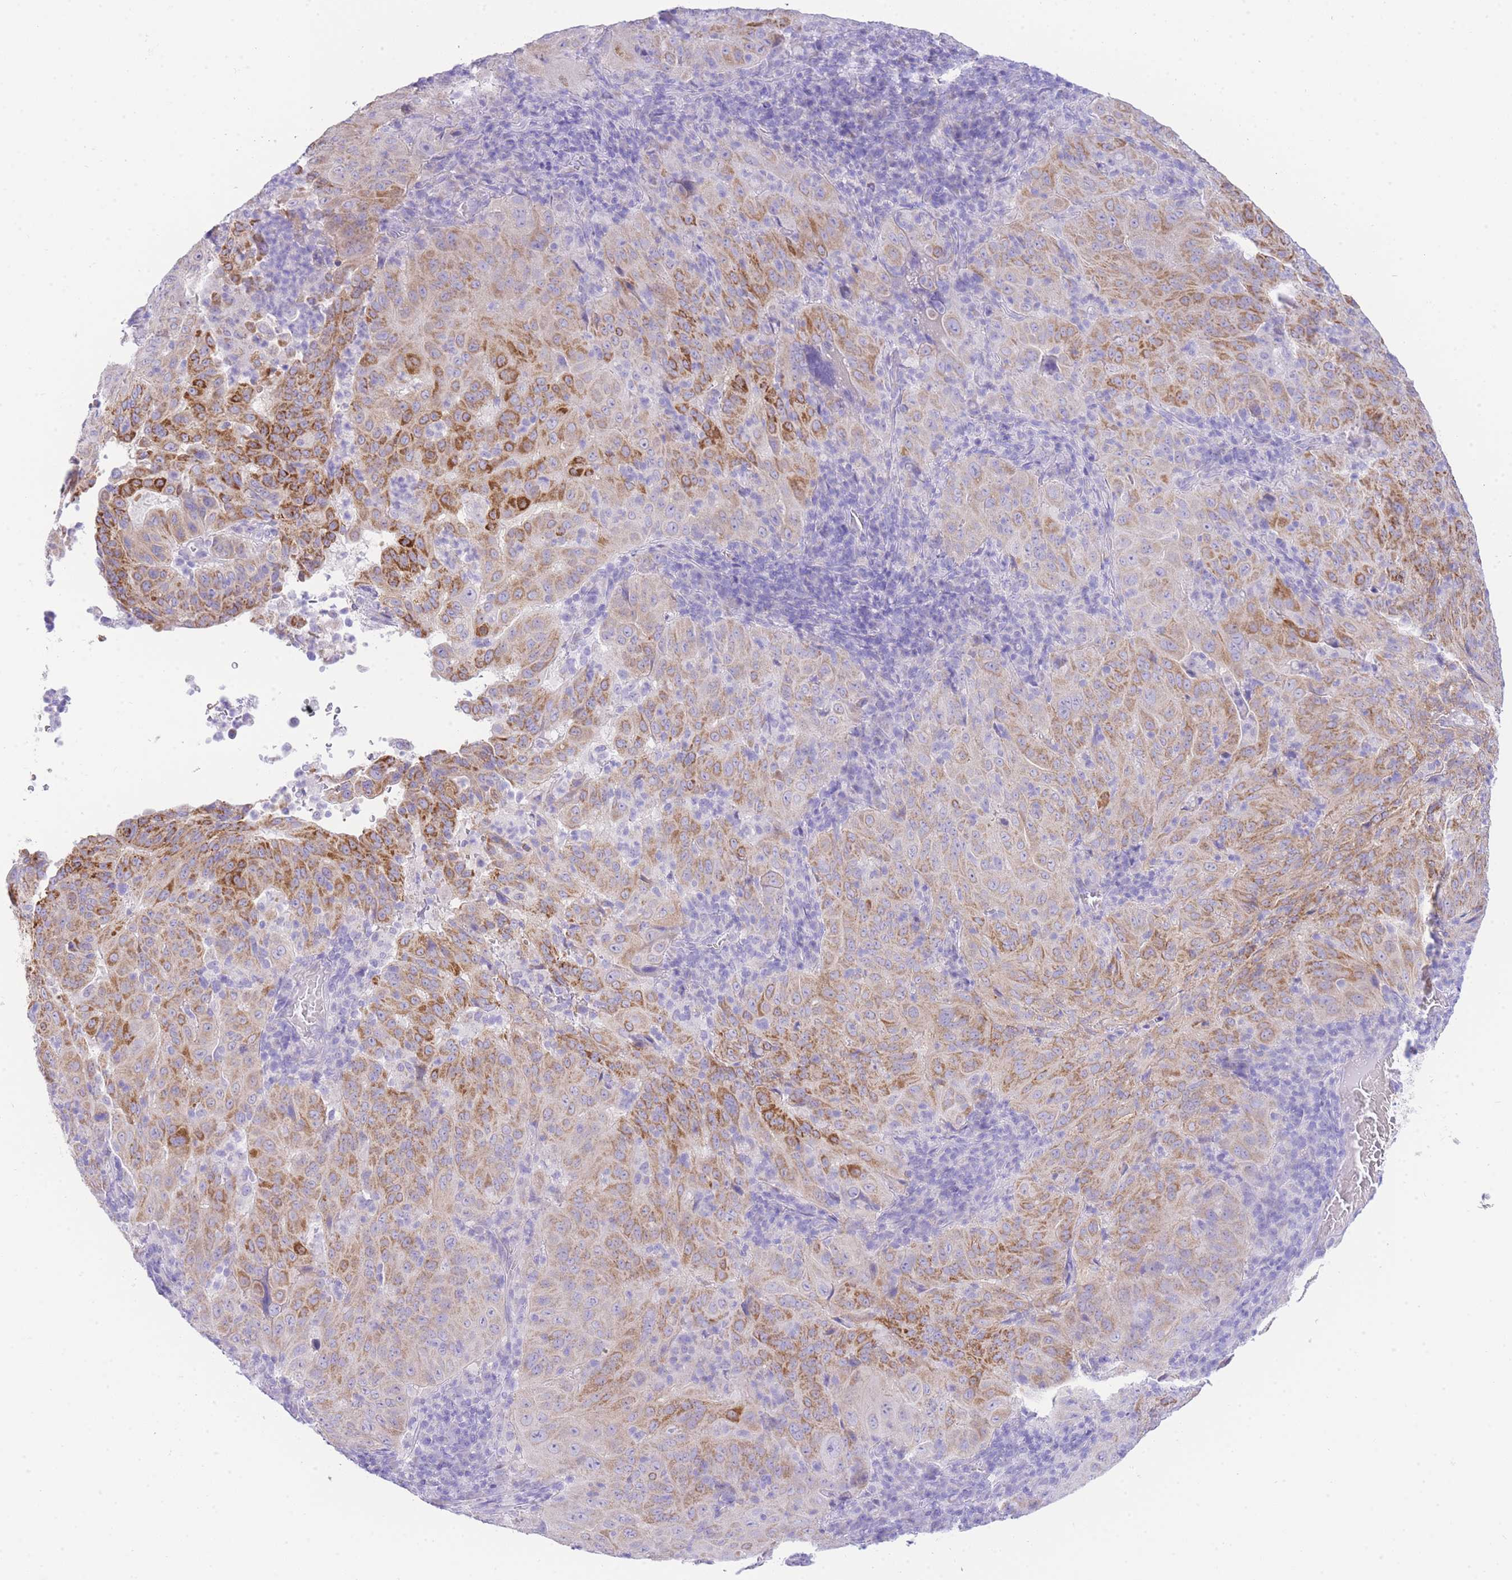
{"staining": {"intensity": "moderate", "quantity": "25%-75%", "location": "cytoplasmic/membranous"}, "tissue": "pancreatic cancer", "cell_type": "Tumor cells", "image_type": "cancer", "snomed": [{"axis": "morphology", "description": "Adenocarcinoma, NOS"}, {"axis": "topography", "description": "Pancreas"}], "caption": "A medium amount of moderate cytoplasmic/membranous positivity is seen in about 25%-75% of tumor cells in pancreatic cancer (adenocarcinoma) tissue.", "gene": "ACSM4", "patient": {"sex": "male", "age": 63}}